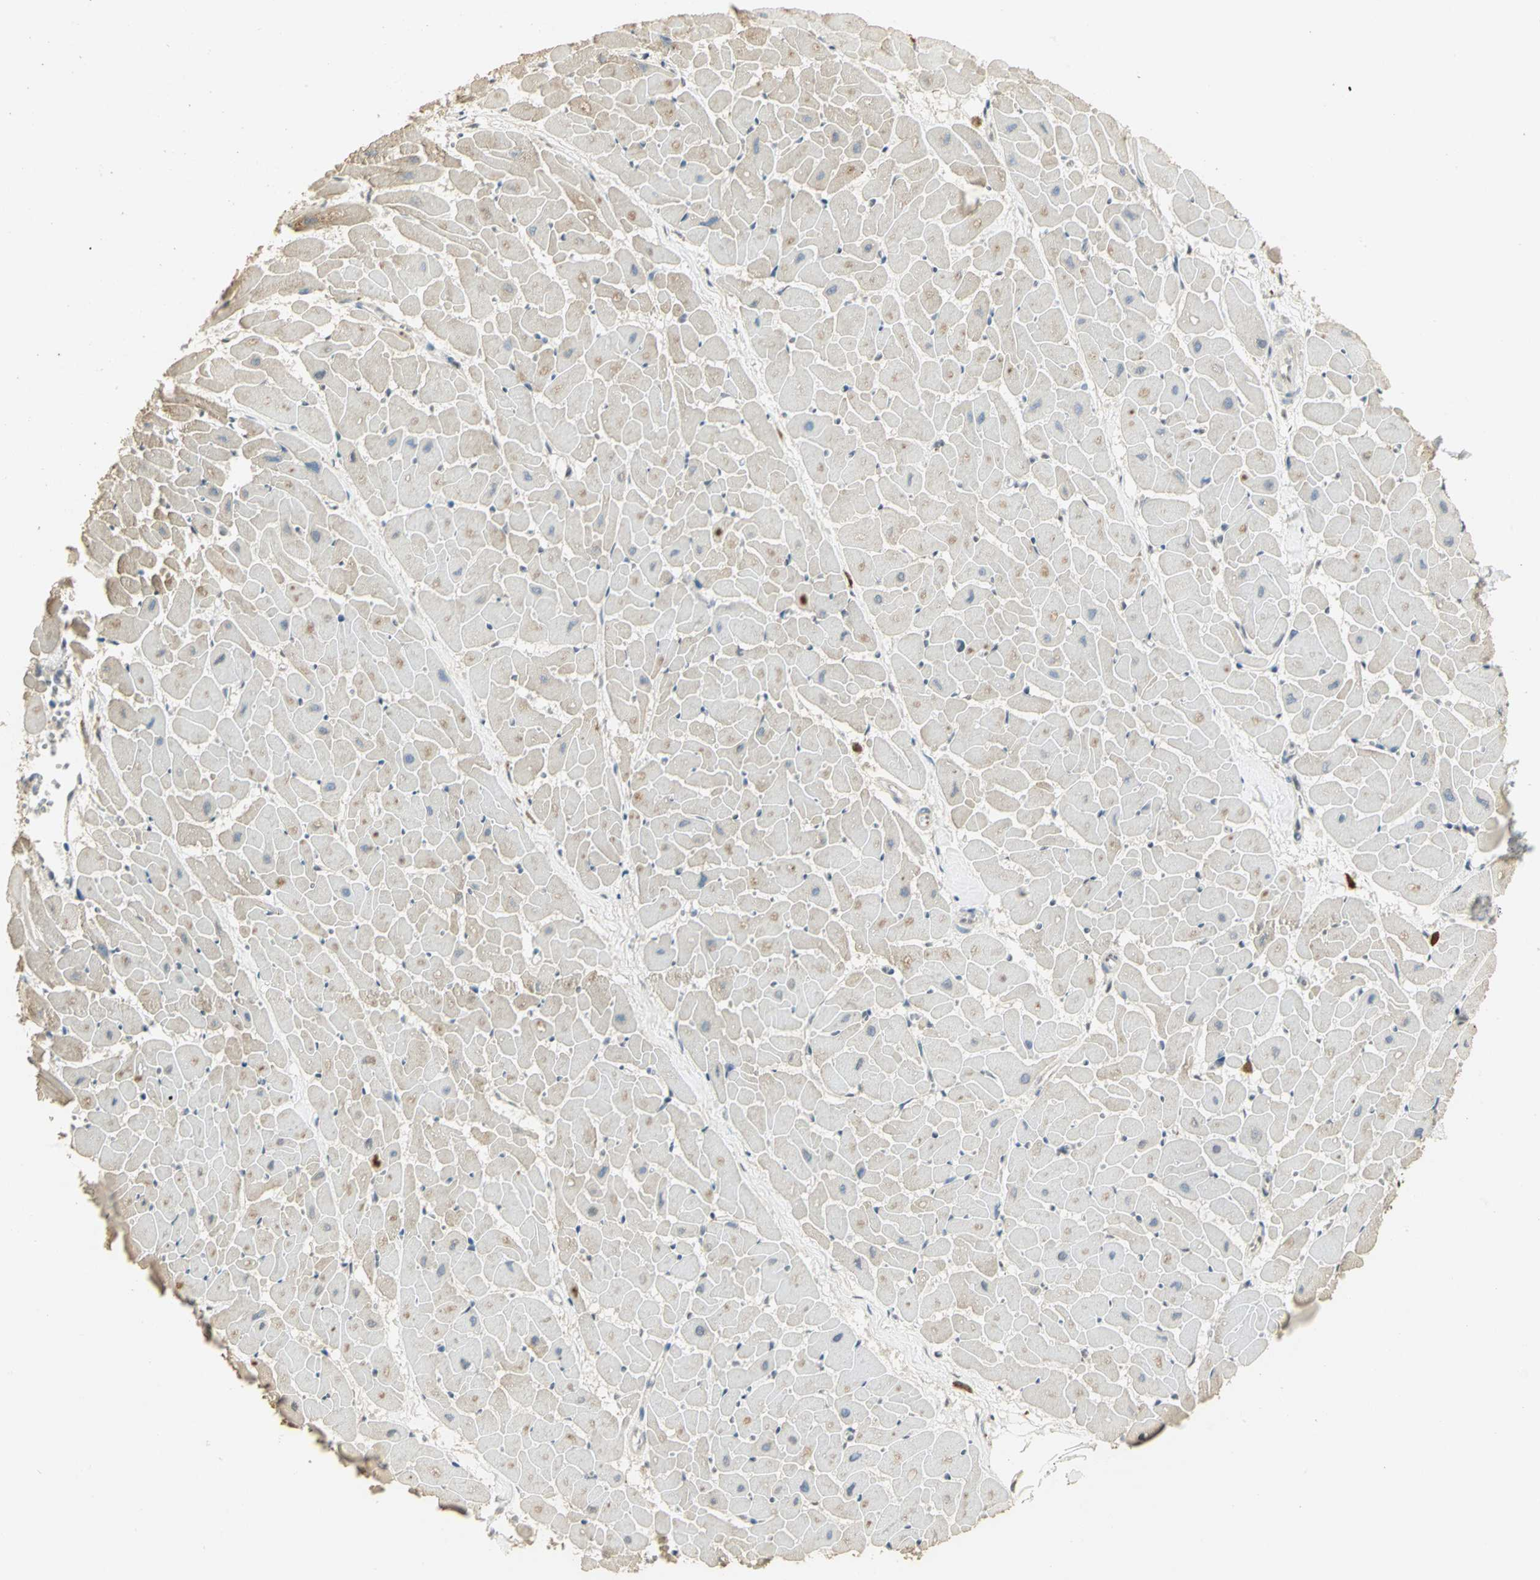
{"staining": {"intensity": "weak", "quantity": "<25%", "location": "cytoplasmic/membranous"}, "tissue": "heart muscle", "cell_type": "Cardiomyocytes", "image_type": "normal", "snomed": [{"axis": "morphology", "description": "Normal tissue, NOS"}, {"axis": "topography", "description": "Heart"}], "caption": "Cardiomyocytes show no significant staining in unremarkable heart muscle. Brightfield microscopy of IHC stained with DAB (3,3'-diaminobenzidine) (brown) and hematoxylin (blue), captured at high magnification.", "gene": "ELF1", "patient": {"sex": "female", "age": 19}}